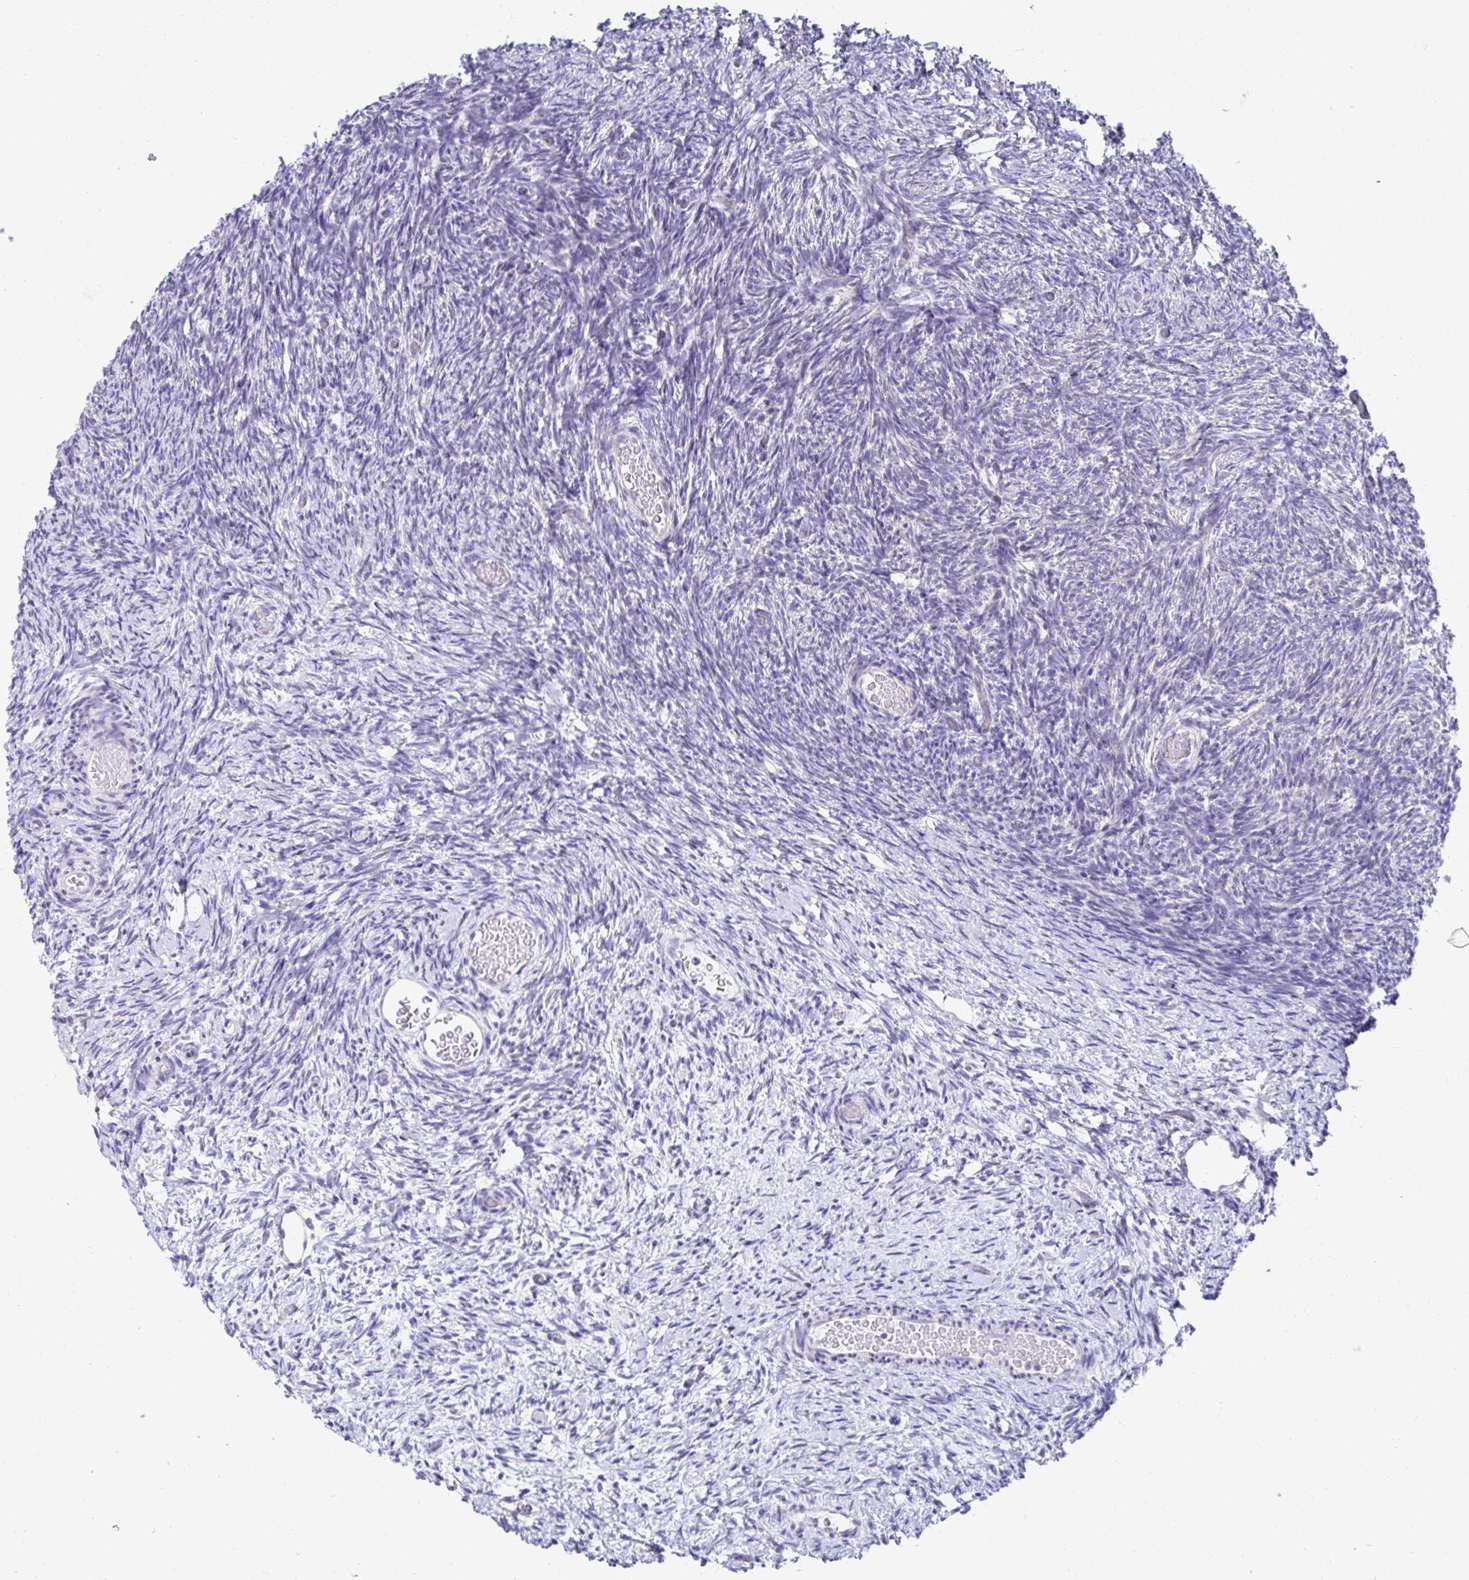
{"staining": {"intensity": "negative", "quantity": "none", "location": "none"}, "tissue": "ovary", "cell_type": "Ovarian stroma cells", "image_type": "normal", "snomed": [{"axis": "morphology", "description": "Normal tissue, NOS"}, {"axis": "topography", "description": "Ovary"}], "caption": "This is an immunohistochemistry (IHC) photomicrograph of unremarkable human ovary. There is no expression in ovarian stroma cells.", "gene": "C19orf81", "patient": {"sex": "female", "age": 39}}